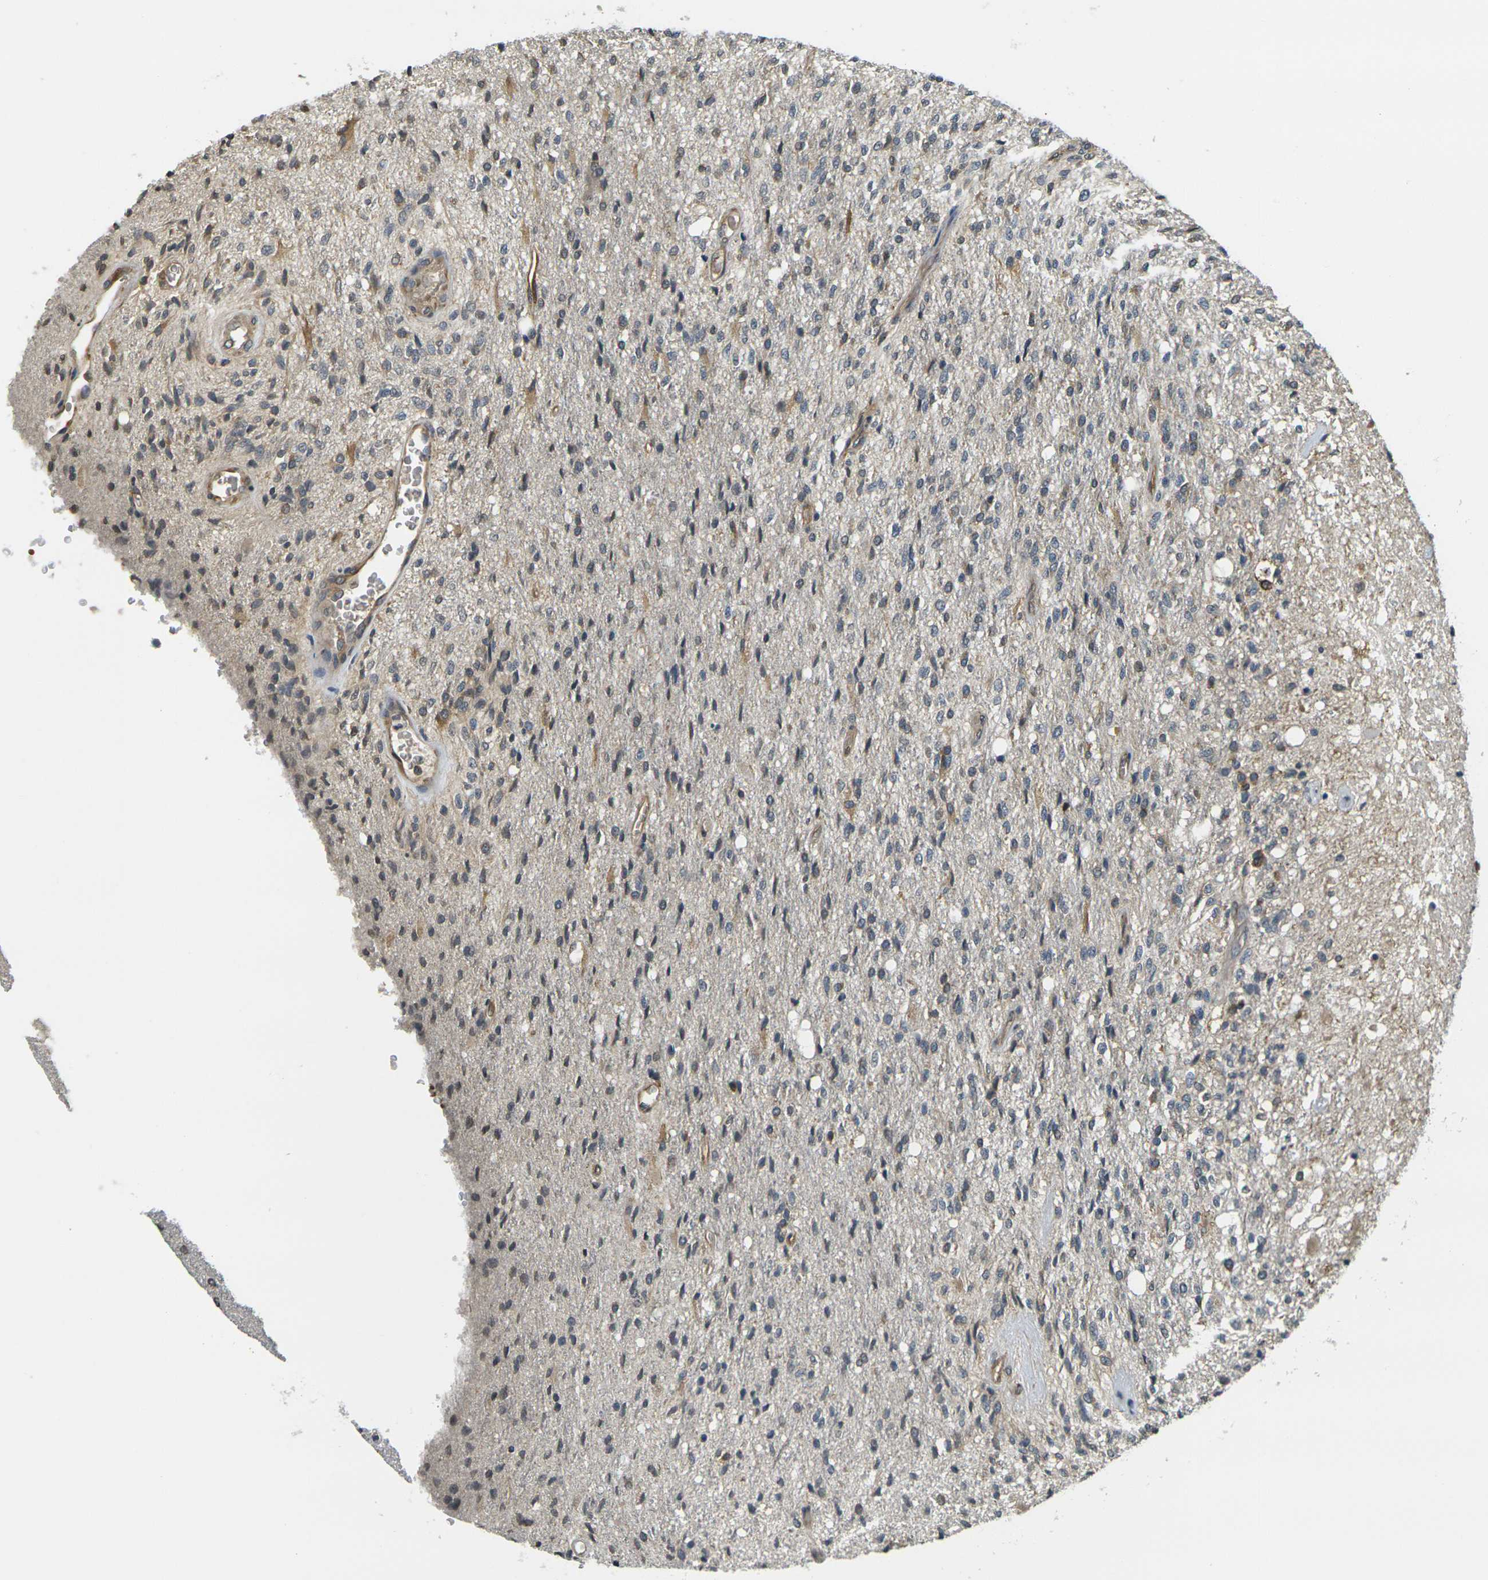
{"staining": {"intensity": "moderate", "quantity": "<25%", "location": "cytoplasmic/membranous"}, "tissue": "glioma", "cell_type": "Tumor cells", "image_type": "cancer", "snomed": [{"axis": "morphology", "description": "Normal tissue, NOS"}, {"axis": "morphology", "description": "Glioma, malignant, High grade"}, {"axis": "topography", "description": "Cerebral cortex"}], "caption": "Glioma stained with DAB IHC displays low levels of moderate cytoplasmic/membranous positivity in about <25% of tumor cells.", "gene": "CAST", "patient": {"sex": "male", "age": 77}}